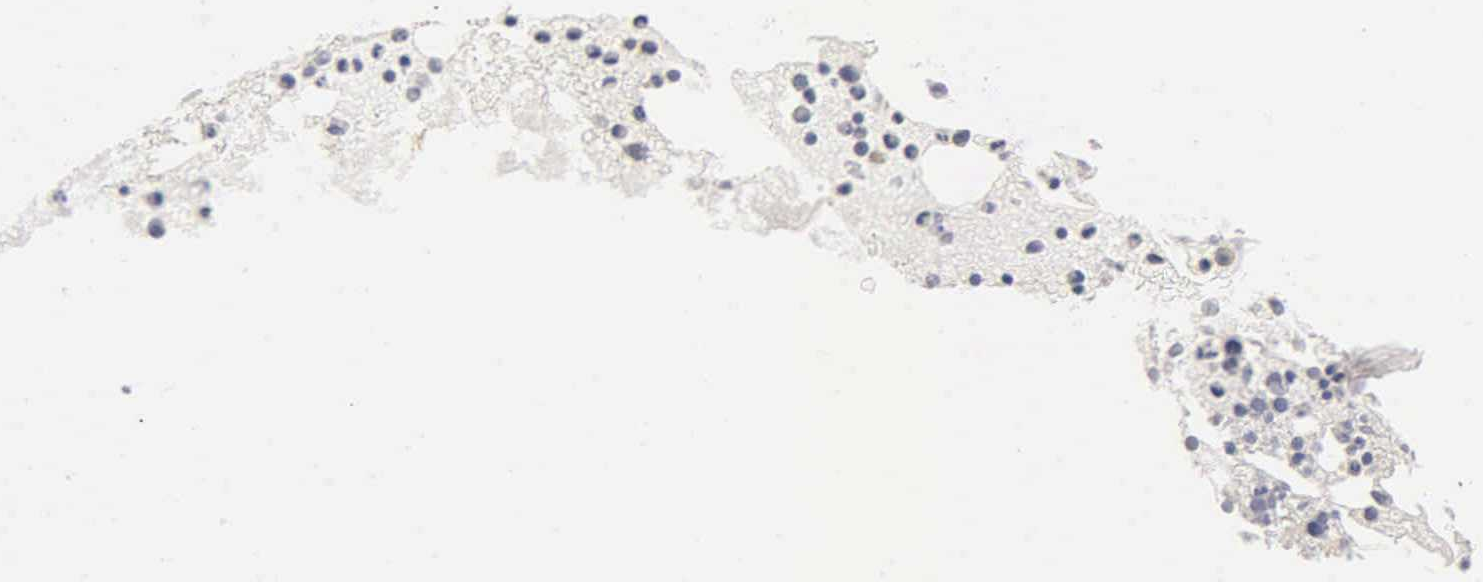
{"staining": {"intensity": "negative", "quantity": "none", "location": "none"}, "tissue": "bone marrow", "cell_type": "Hematopoietic cells", "image_type": "normal", "snomed": [{"axis": "morphology", "description": "Normal tissue, NOS"}, {"axis": "topography", "description": "Bone marrow"}], "caption": "This image is of normal bone marrow stained with immunohistochemistry to label a protein in brown with the nuclei are counter-stained blue. There is no staining in hematopoietic cells.", "gene": "ACP3", "patient": {"sex": "female", "age": 74}}